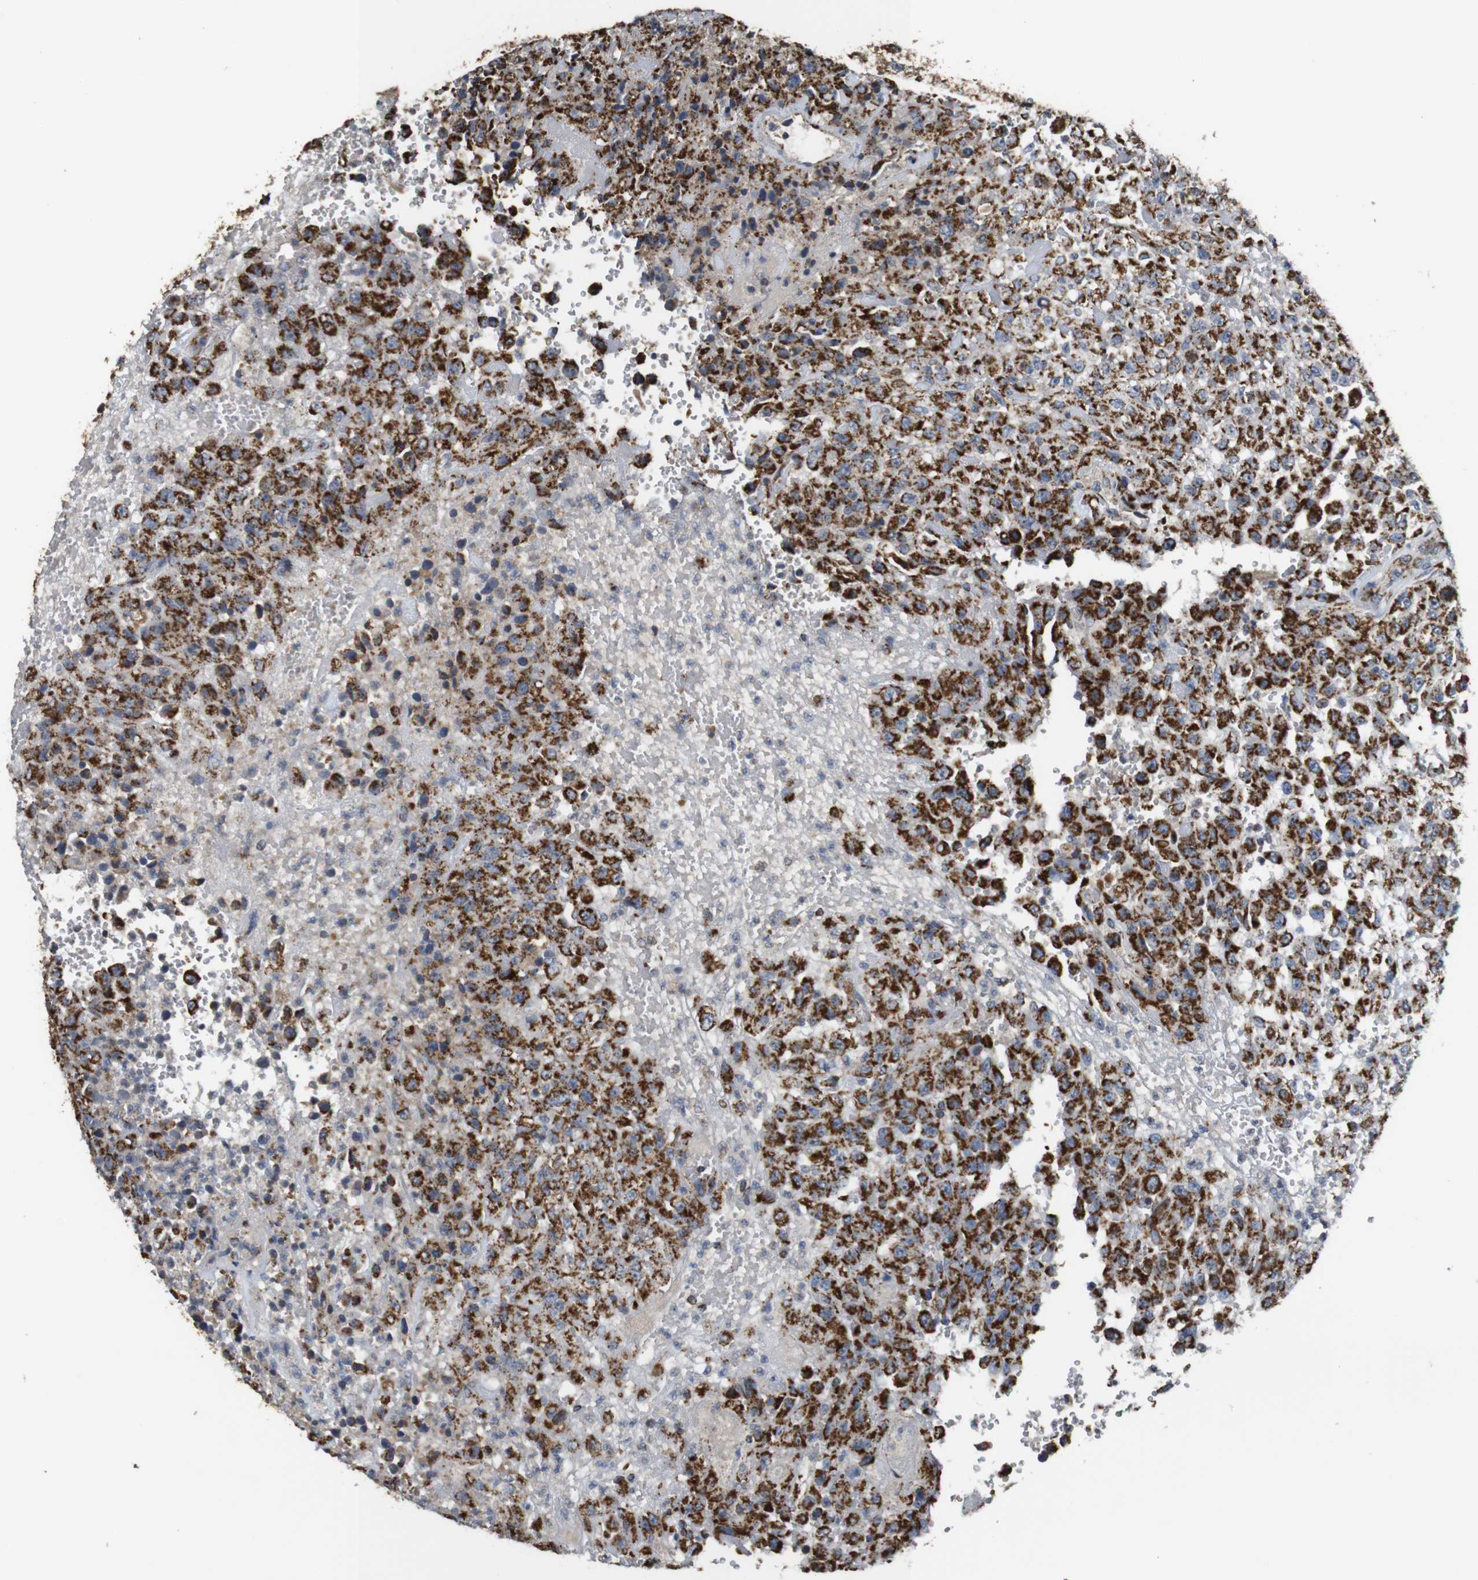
{"staining": {"intensity": "strong", "quantity": ">75%", "location": "cytoplasmic/membranous"}, "tissue": "urothelial cancer", "cell_type": "Tumor cells", "image_type": "cancer", "snomed": [{"axis": "morphology", "description": "Urothelial carcinoma, High grade"}, {"axis": "topography", "description": "Urinary bladder"}], "caption": "Strong cytoplasmic/membranous protein expression is appreciated in approximately >75% of tumor cells in urothelial cancer.", "gene": "NR3C2", "patient": {"sex": "male", "age": 46}}